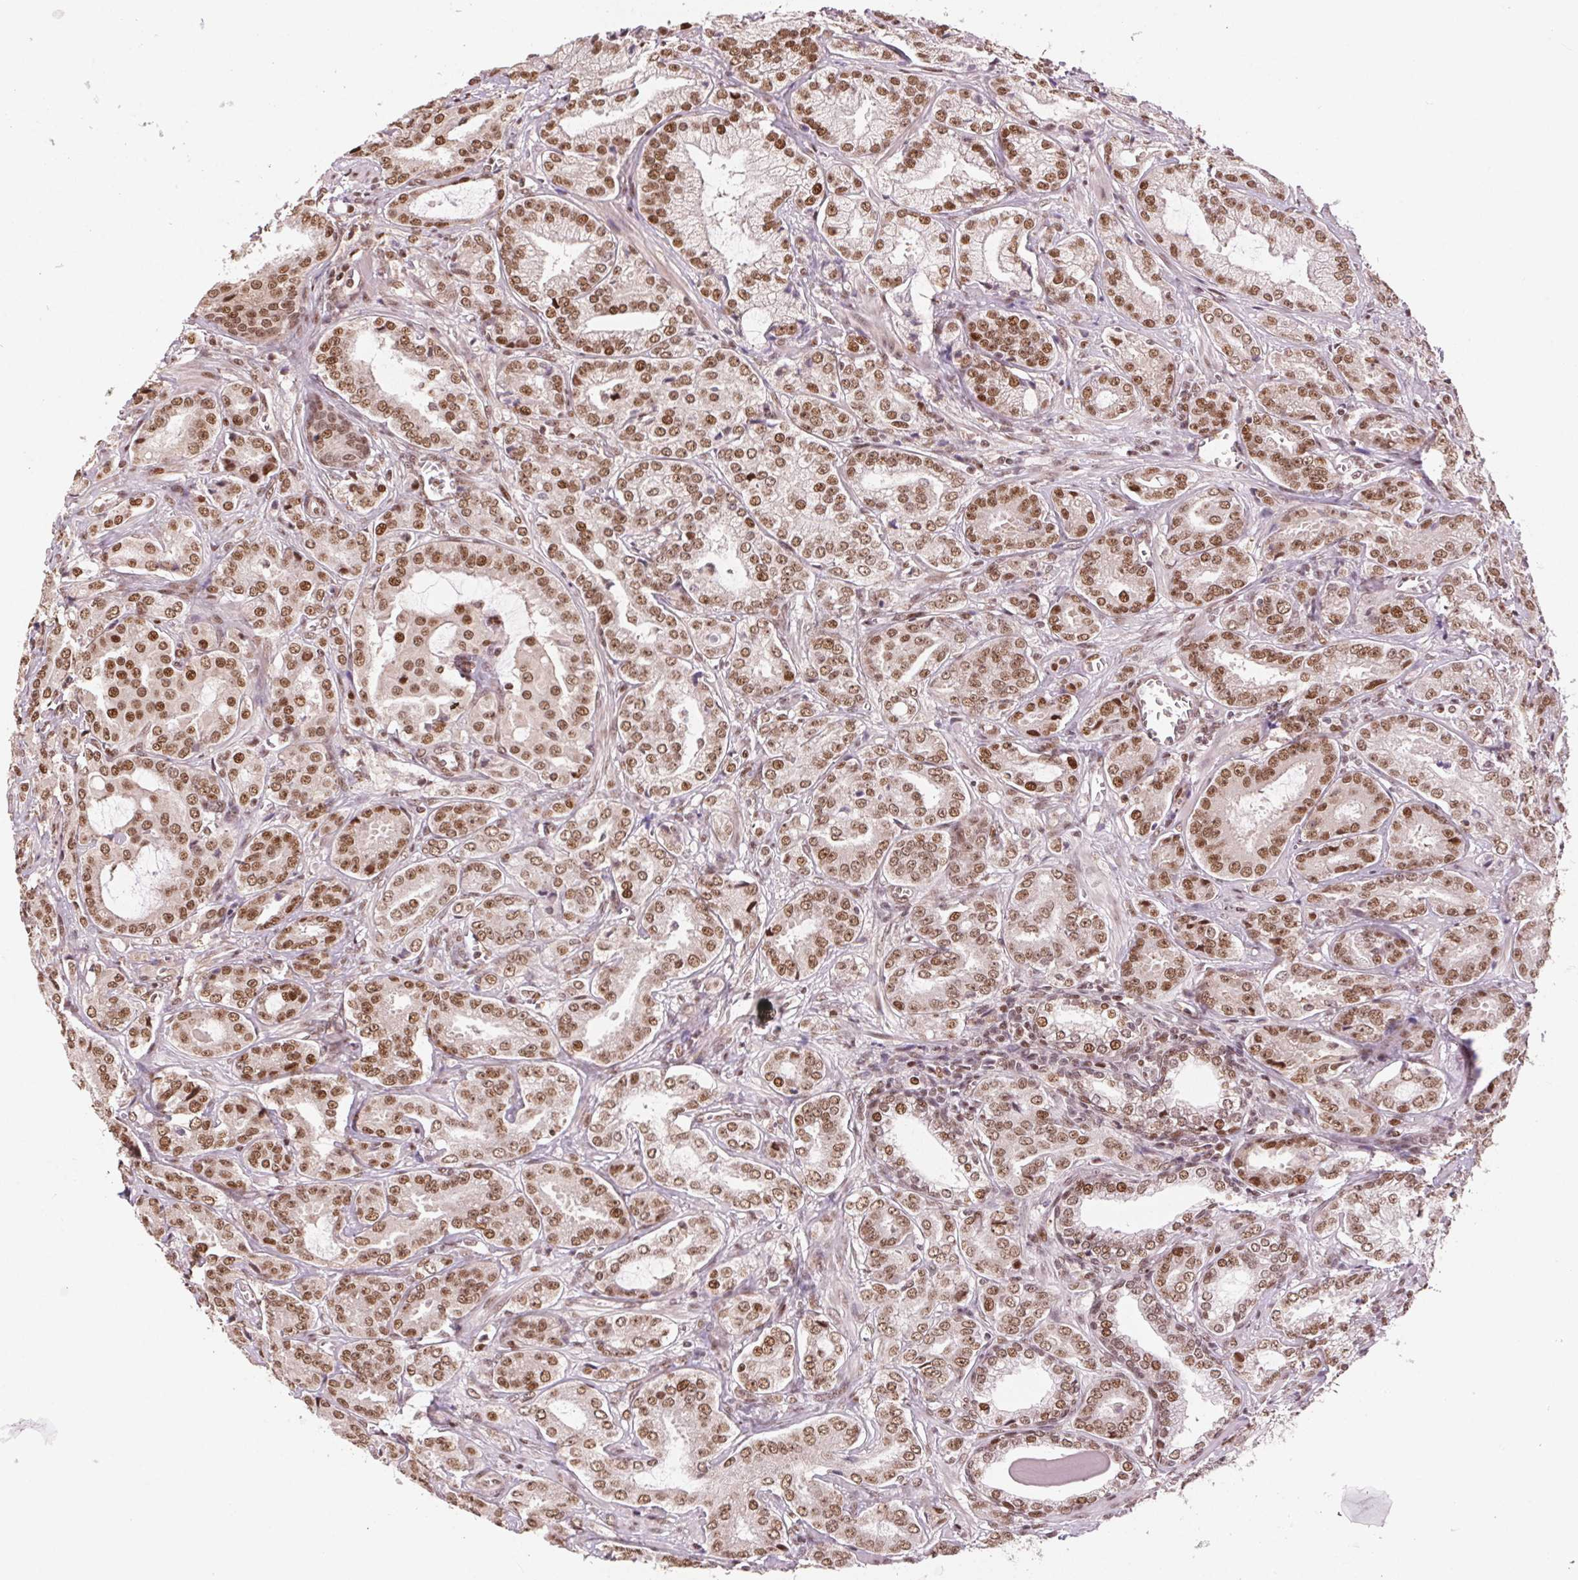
{"staining": {"intensity": "moderate", "quantity": ">75%", "location": "nuclear"}, "tissue": "prostate cancer", "cell_type": "Tumor cells", "image_type": "cancer", "snomed": [{"axis": "morphology", "description": "Adenocarcinoma, High grade"}, {"axis": "topography", "description": "Prostate"}], "caption": "High-grade adenocarcinoma (prostate) tissue shows moderate nuclear positivity in approximately >75% of tumor cells, visualized by immunohistochemistry.", "gene": "RAD23A", "patient": {"sex": "male", "age": 64}}